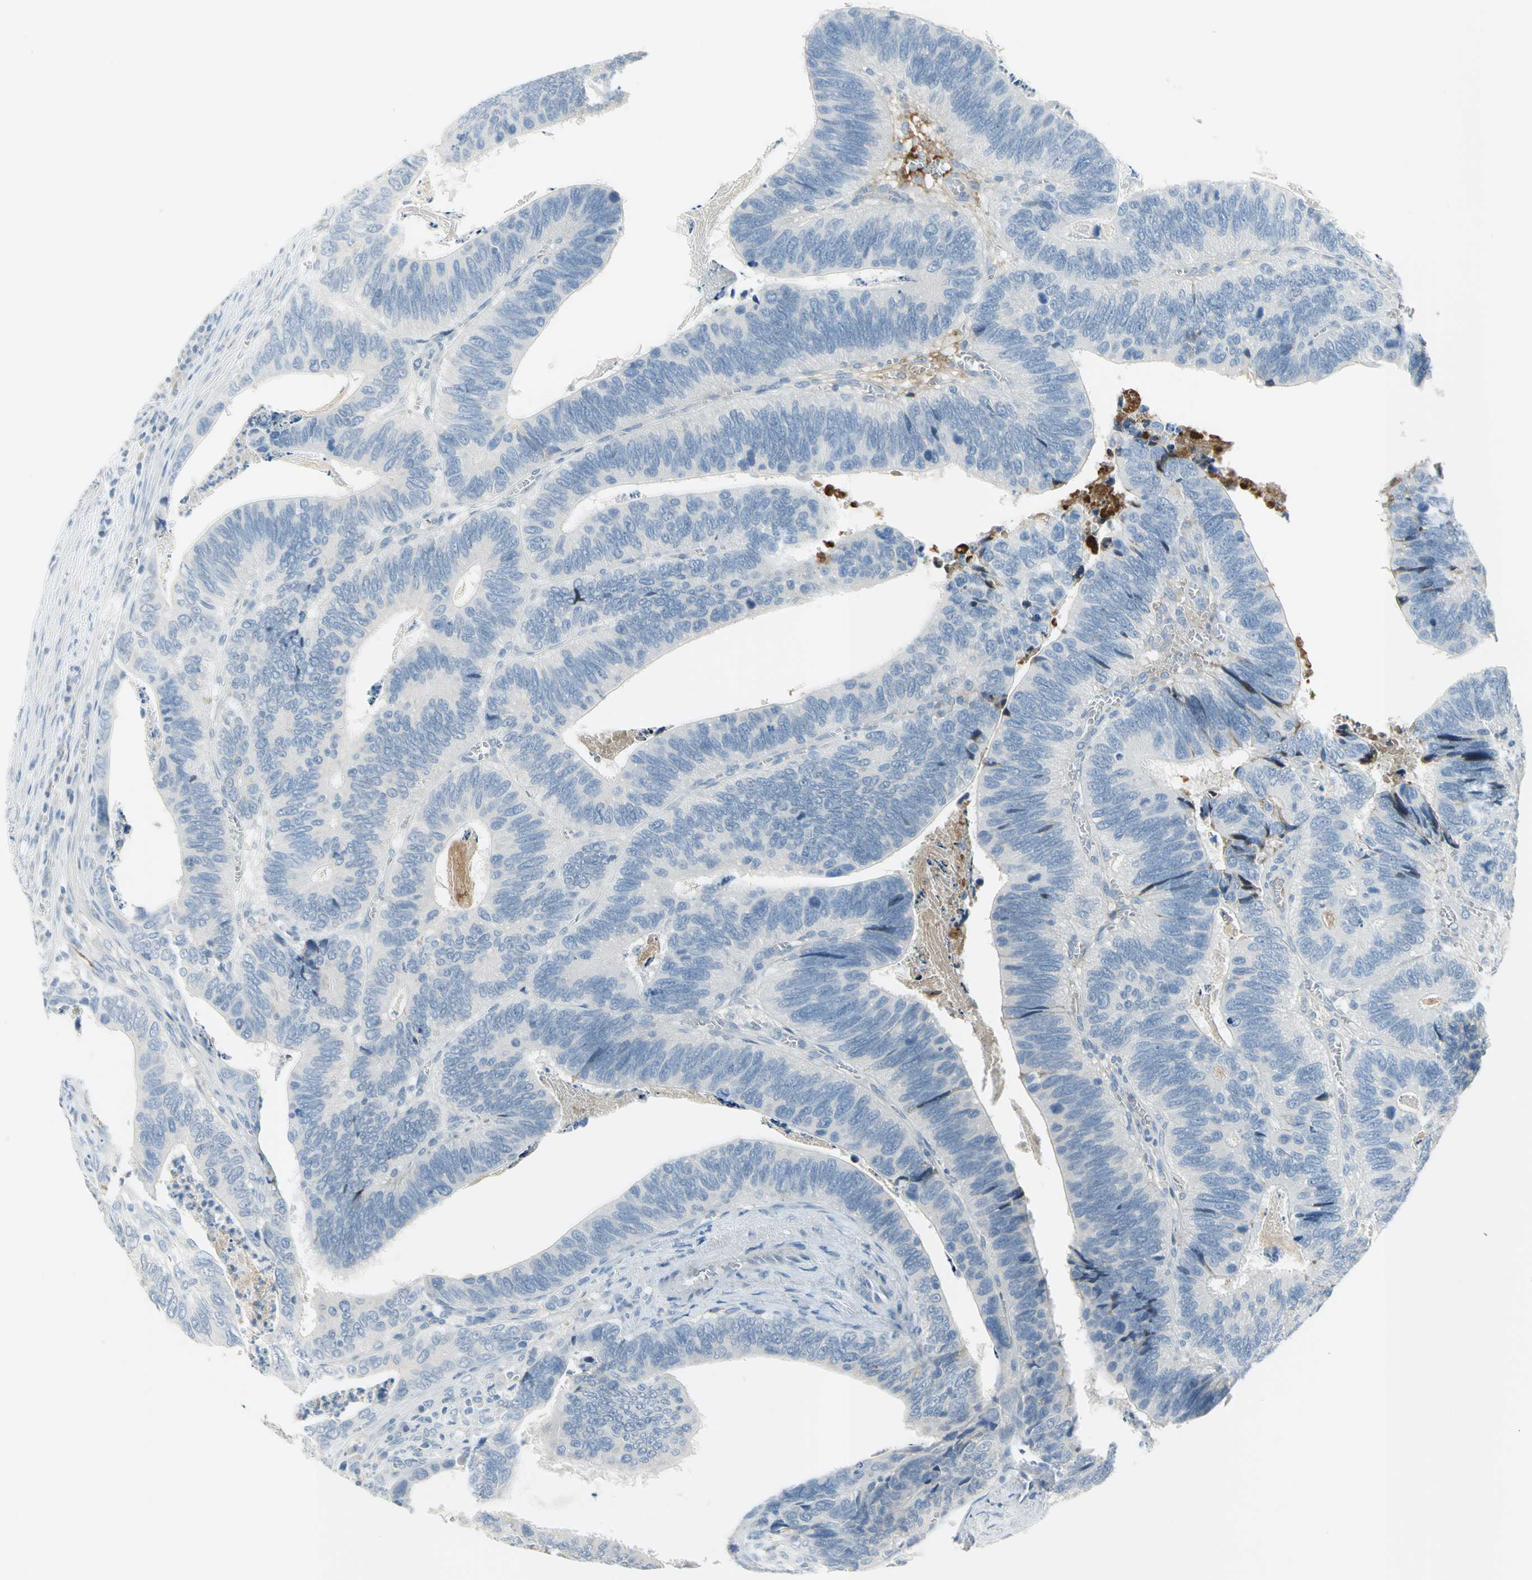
{"staining": {"intensity": "negative", "quantity": "none", "location": "none"}, "tissue": "colorectal cancer", "cell_type": "Tumor cells", "image_type": "cancer", "snomed": [{"axis": "morphology", "description": "Adenocarcinoma, NOS"}, {"axis": "topography", "description": "Colon"}], "caption": "Colorectal cancer was stained to show a protein in brown. There is no significant staining in tumor cells. The staining is performed using DAB brown chromogen with nuclei counter-stained in using hematoxylin.", "gene": "ZIC1", "patient": {"sex": "male", "age": 72}}